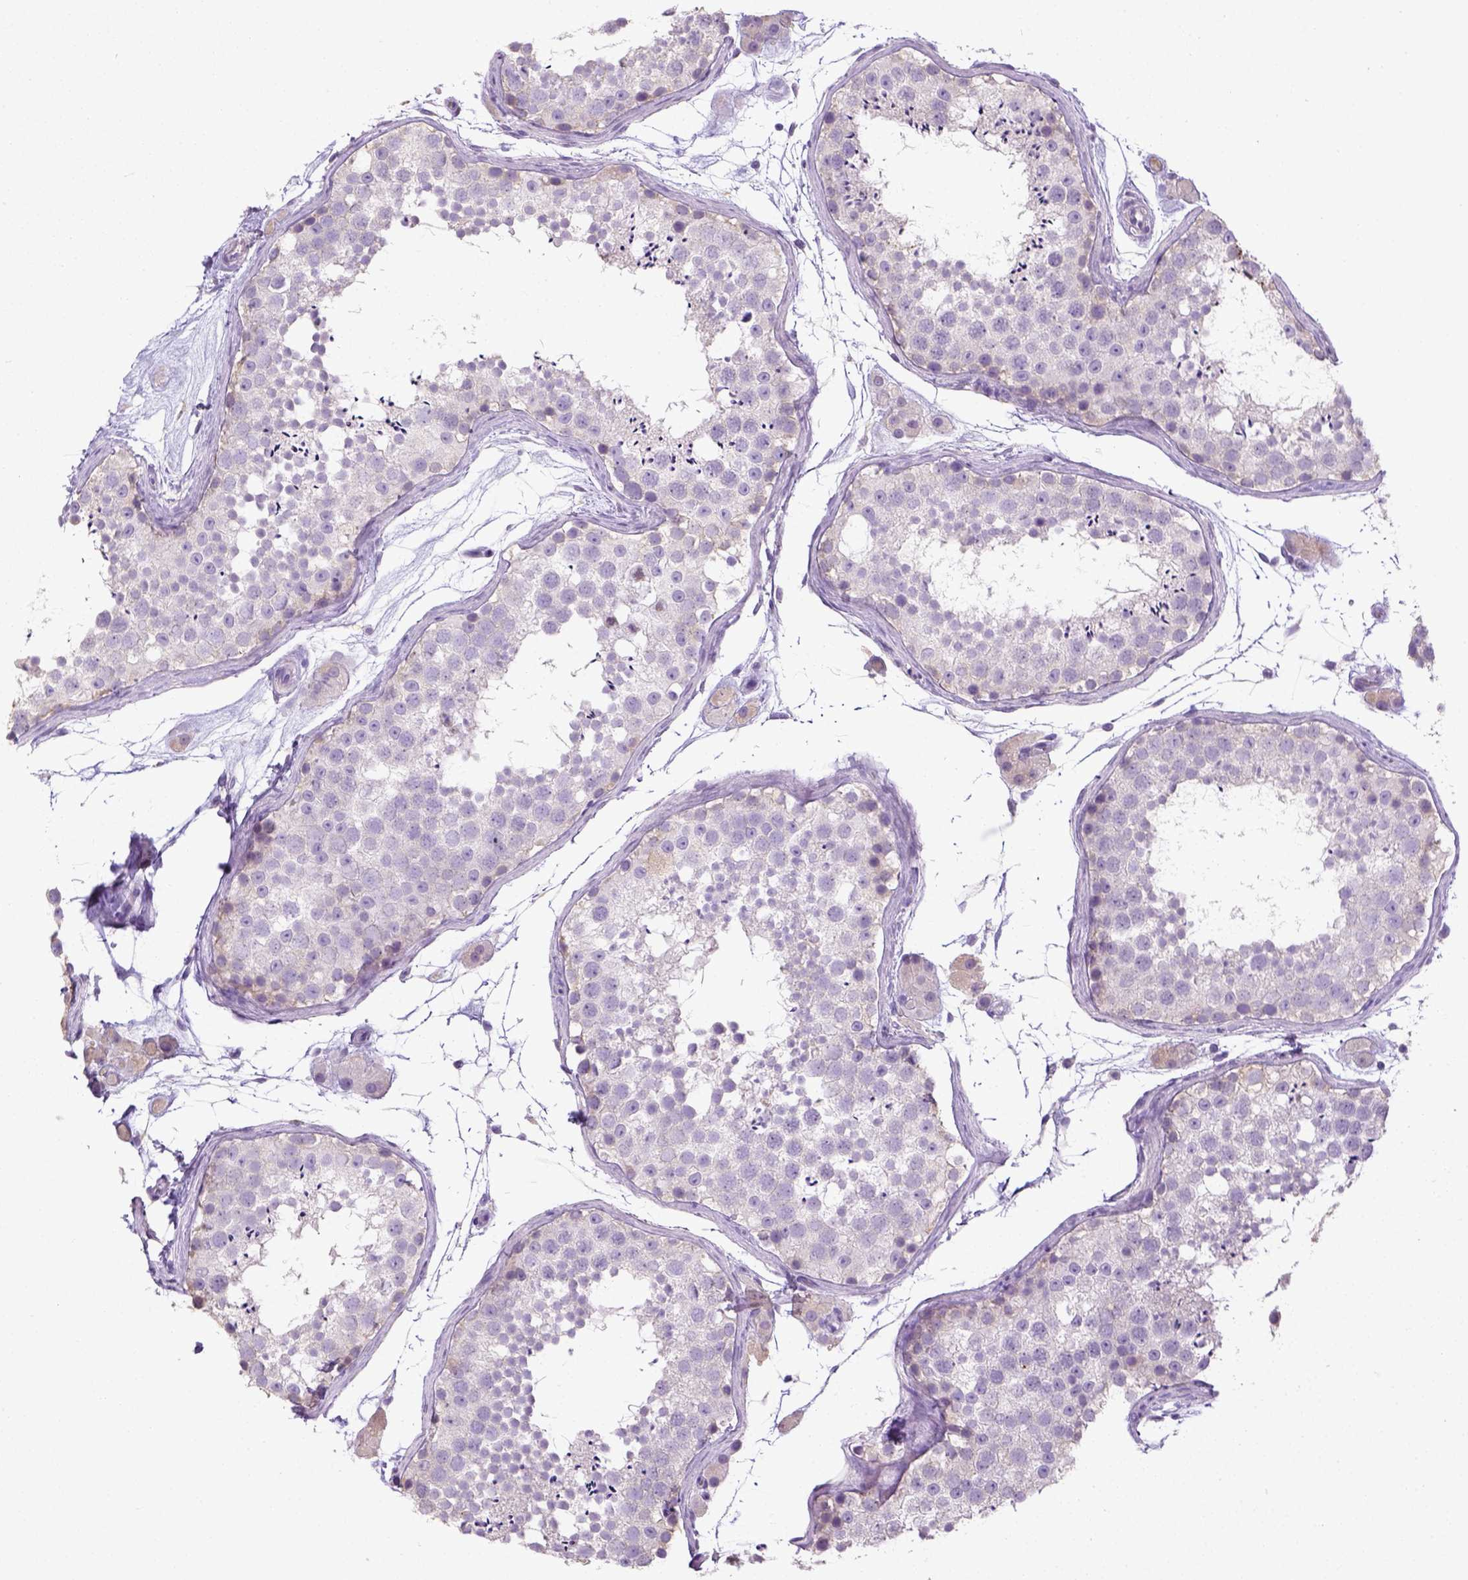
{"staining": {"intensity": "negative", "quantity": "none", "location": "none"}, "tissue": "testis", "cell_type": "Cells in seminiferous ducts", "image_type": "normal", "snomed": [{"axis": "morphology", "description": "Normal tissue, NOS"}, {"axis": "topography", "description": "Testis"}], "caption": "A high-resolution image shows immunohistochemistry (IHC) staining of unremarkable testis, which demonstrates no significant expression in cells in seminiferous ducts. (DAB immunohistochemistry visualized using brightfield microscopy, high magnification).", "gene": "LGSN", "patient": {"sex": "male", "age": 41}}